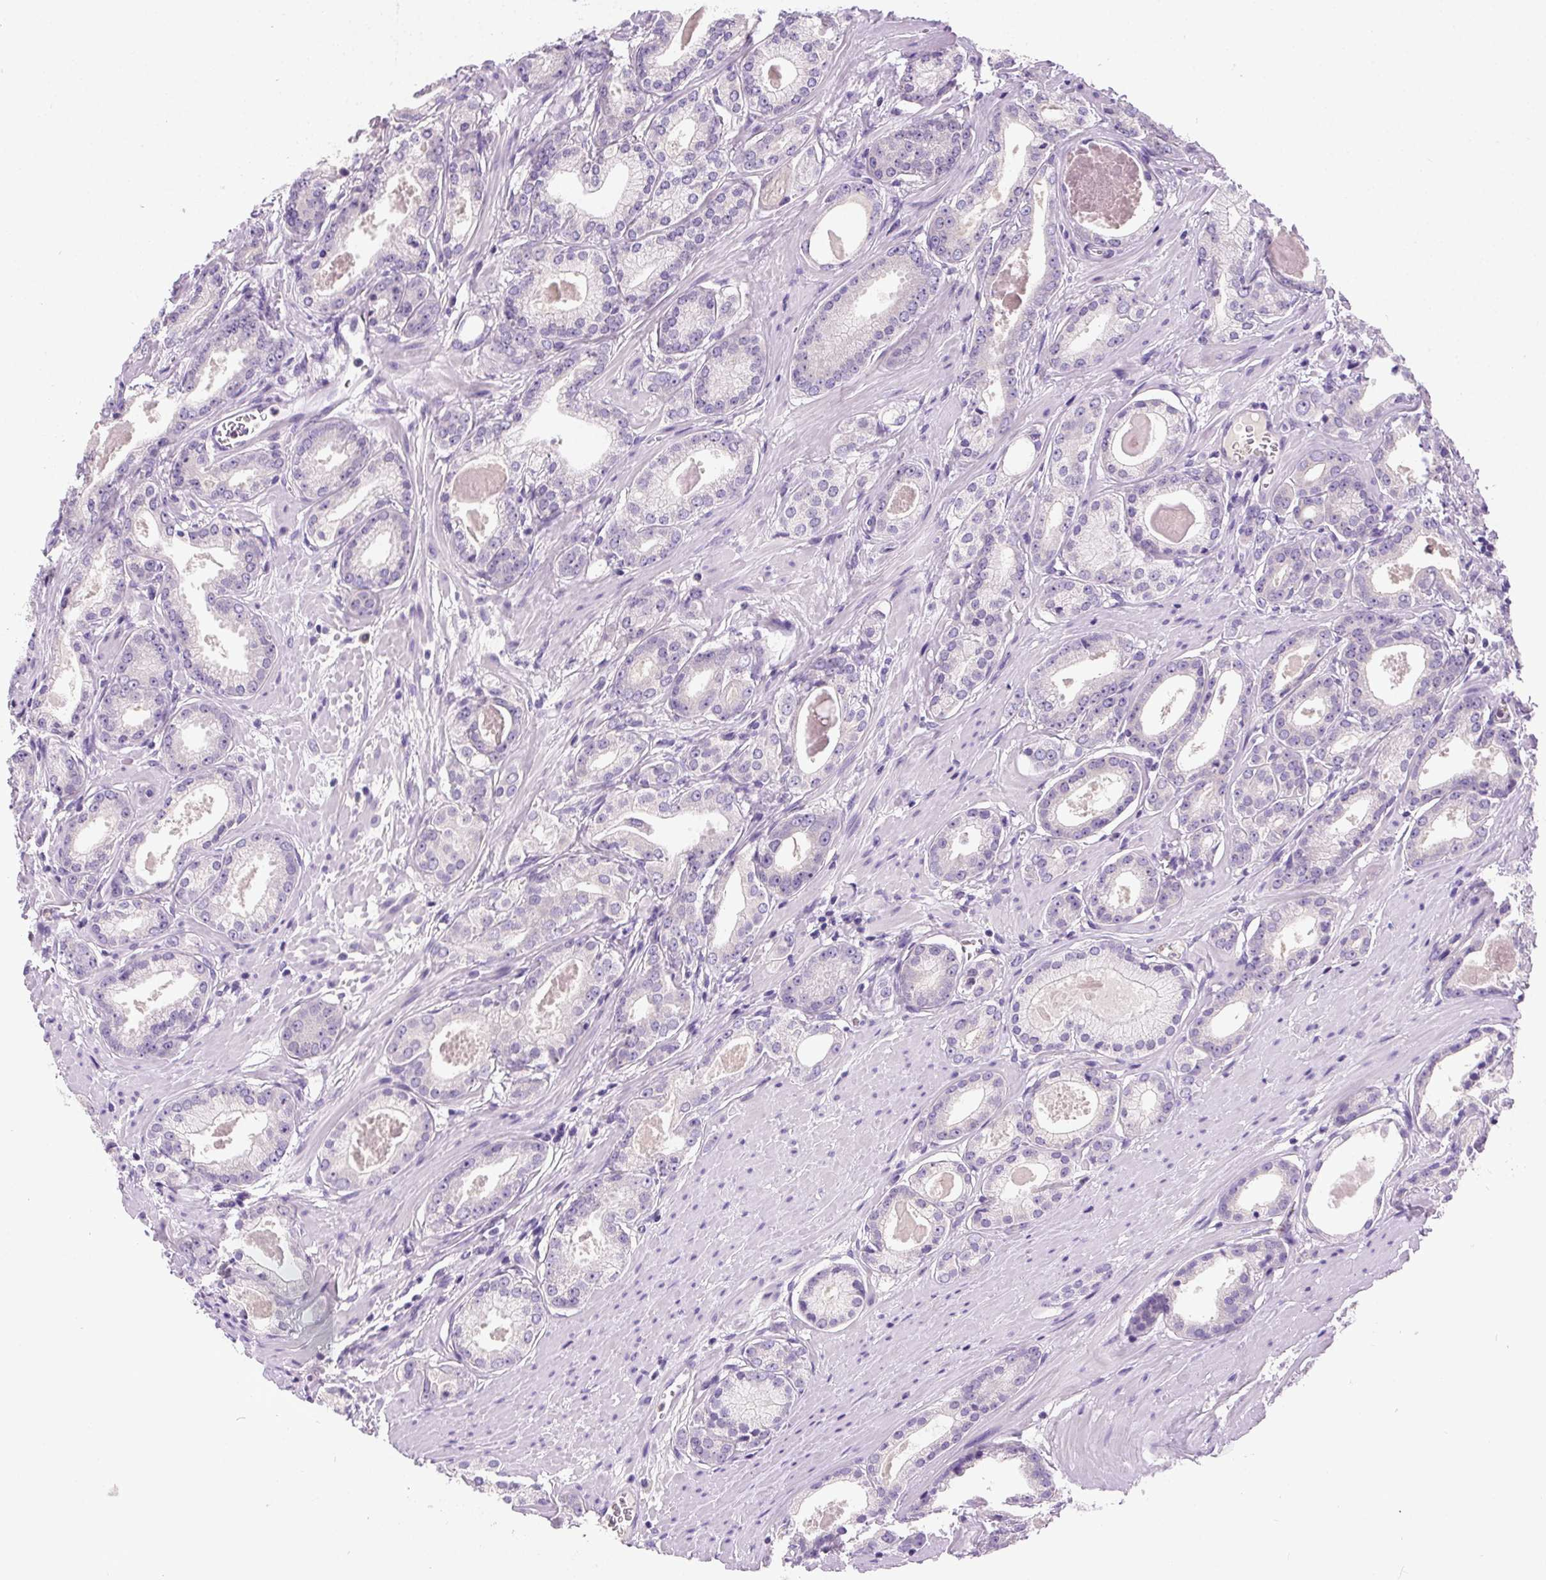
{"staining": {"intensity": "negative", "quantity": "none", "location": "none"}, "tissue": "prostate cancer", "cell_type": "Tumor cells", "image_type": "cancer", "snomed": [{"axis": "morphology", "description": "Adenocarcinoma, NOS"}, {"axis": "morphology", "description": "Adenocarcinoma, Low grade"}, {"axis": "topography", "description": "Prostate"}], "caption": "Prostate cancer was stained to show a protein in brown. There is no significant positivity in tumor cells. (DAB (3,3'-diaminobenzidine) IHC visualized using brightfield microscopy, high magnification).", "gene": "SSTR4", "patient": {"sex": "male", "age": 64}}